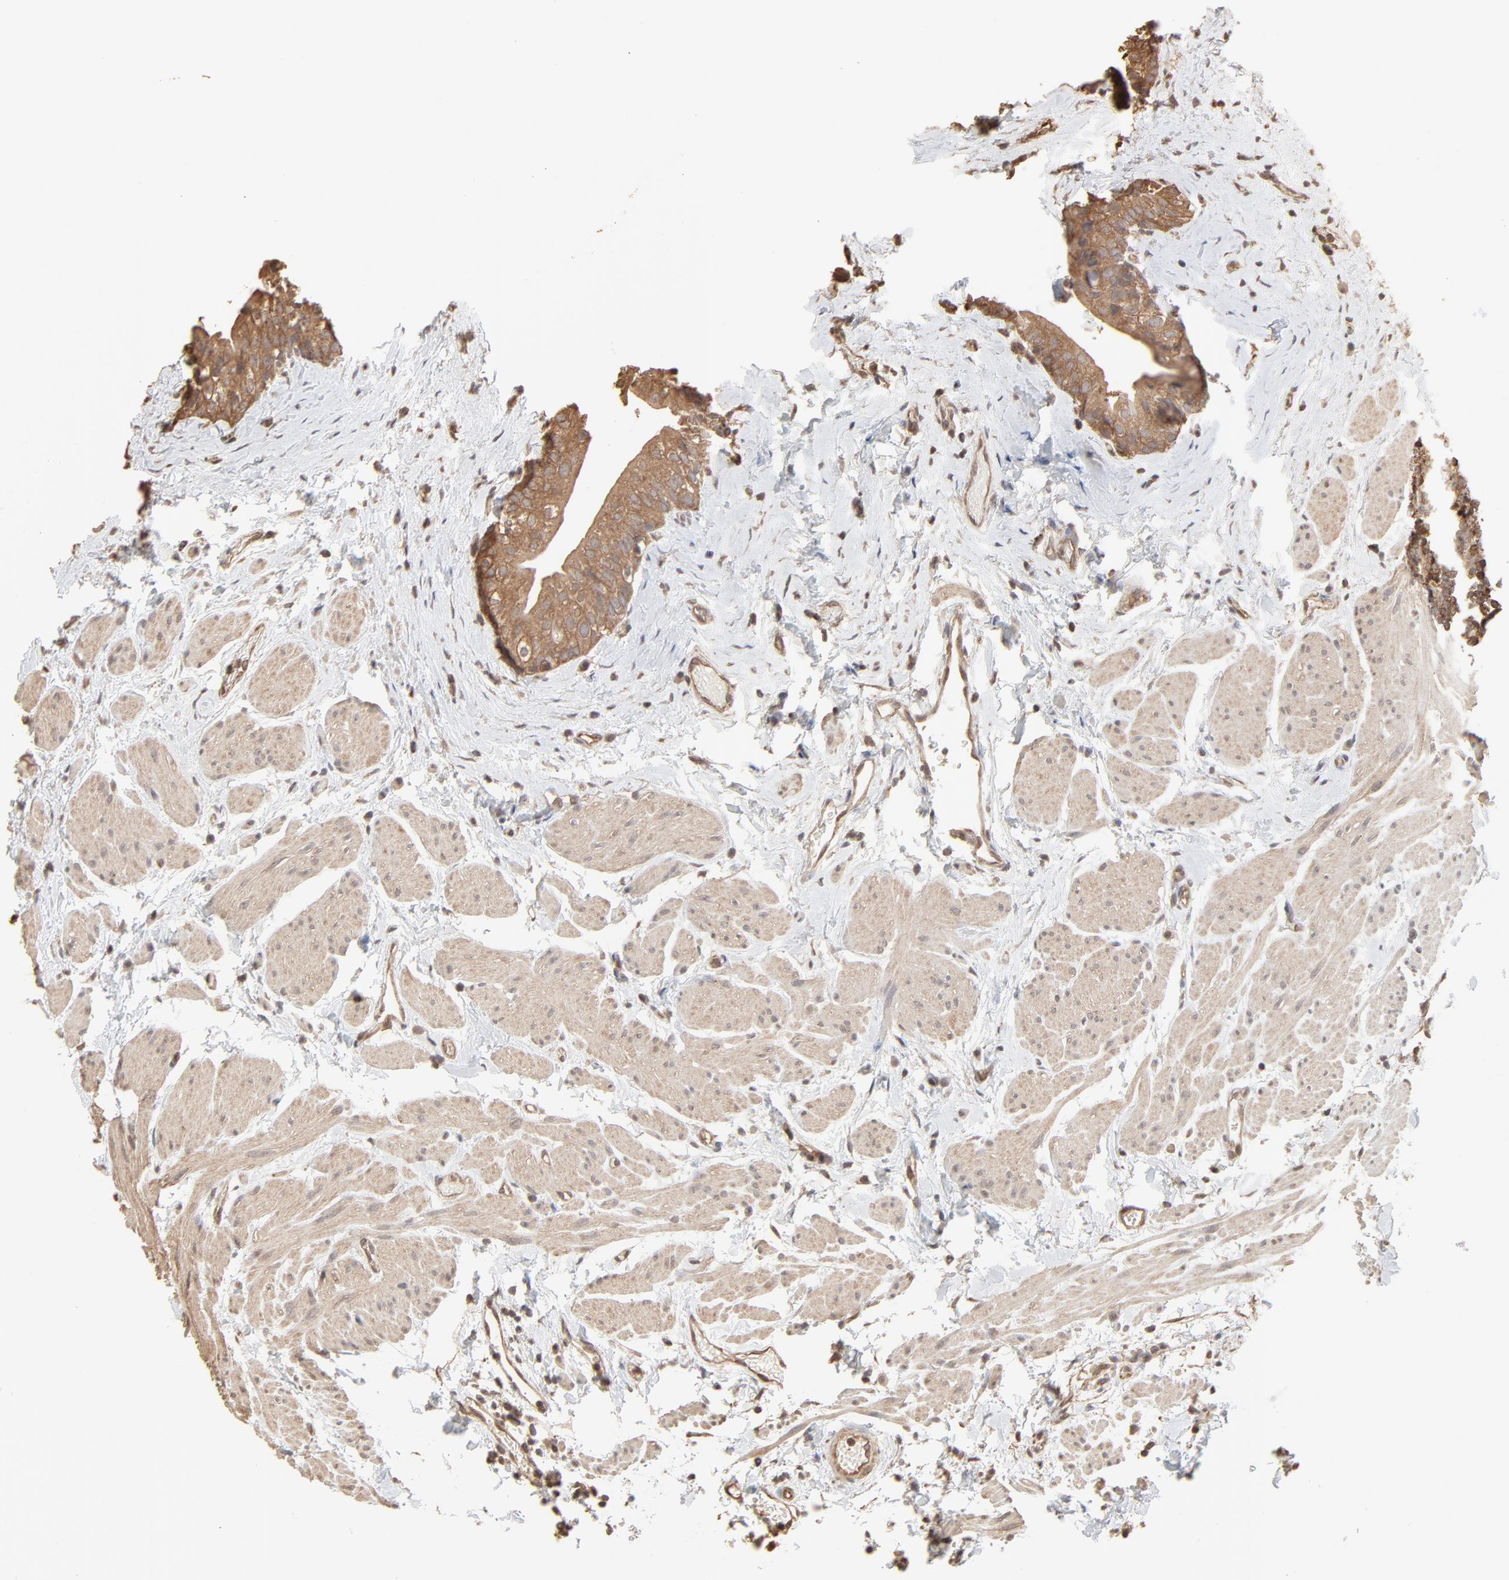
{"staining": {"intensity": "moderate", "quantity": ">75%", "location": "cytoplasmic/membranous"}, "tissue": "urinary bladder", "cell_type": "Urothelial cells", "image_type": "normal", "snomed": [{"axis": "morphology", "description": "Normal tissue, NOS"}, {"axis": "topography", "description": "Urinary bladder"}], "caption": "A brown stain shows moderate cytoplasmic/membranous expression of a protein in urothelial cells of normal urinary bladder.", "gene": "PPP2CA", "patient": {"sex": "male", "age": 59}}